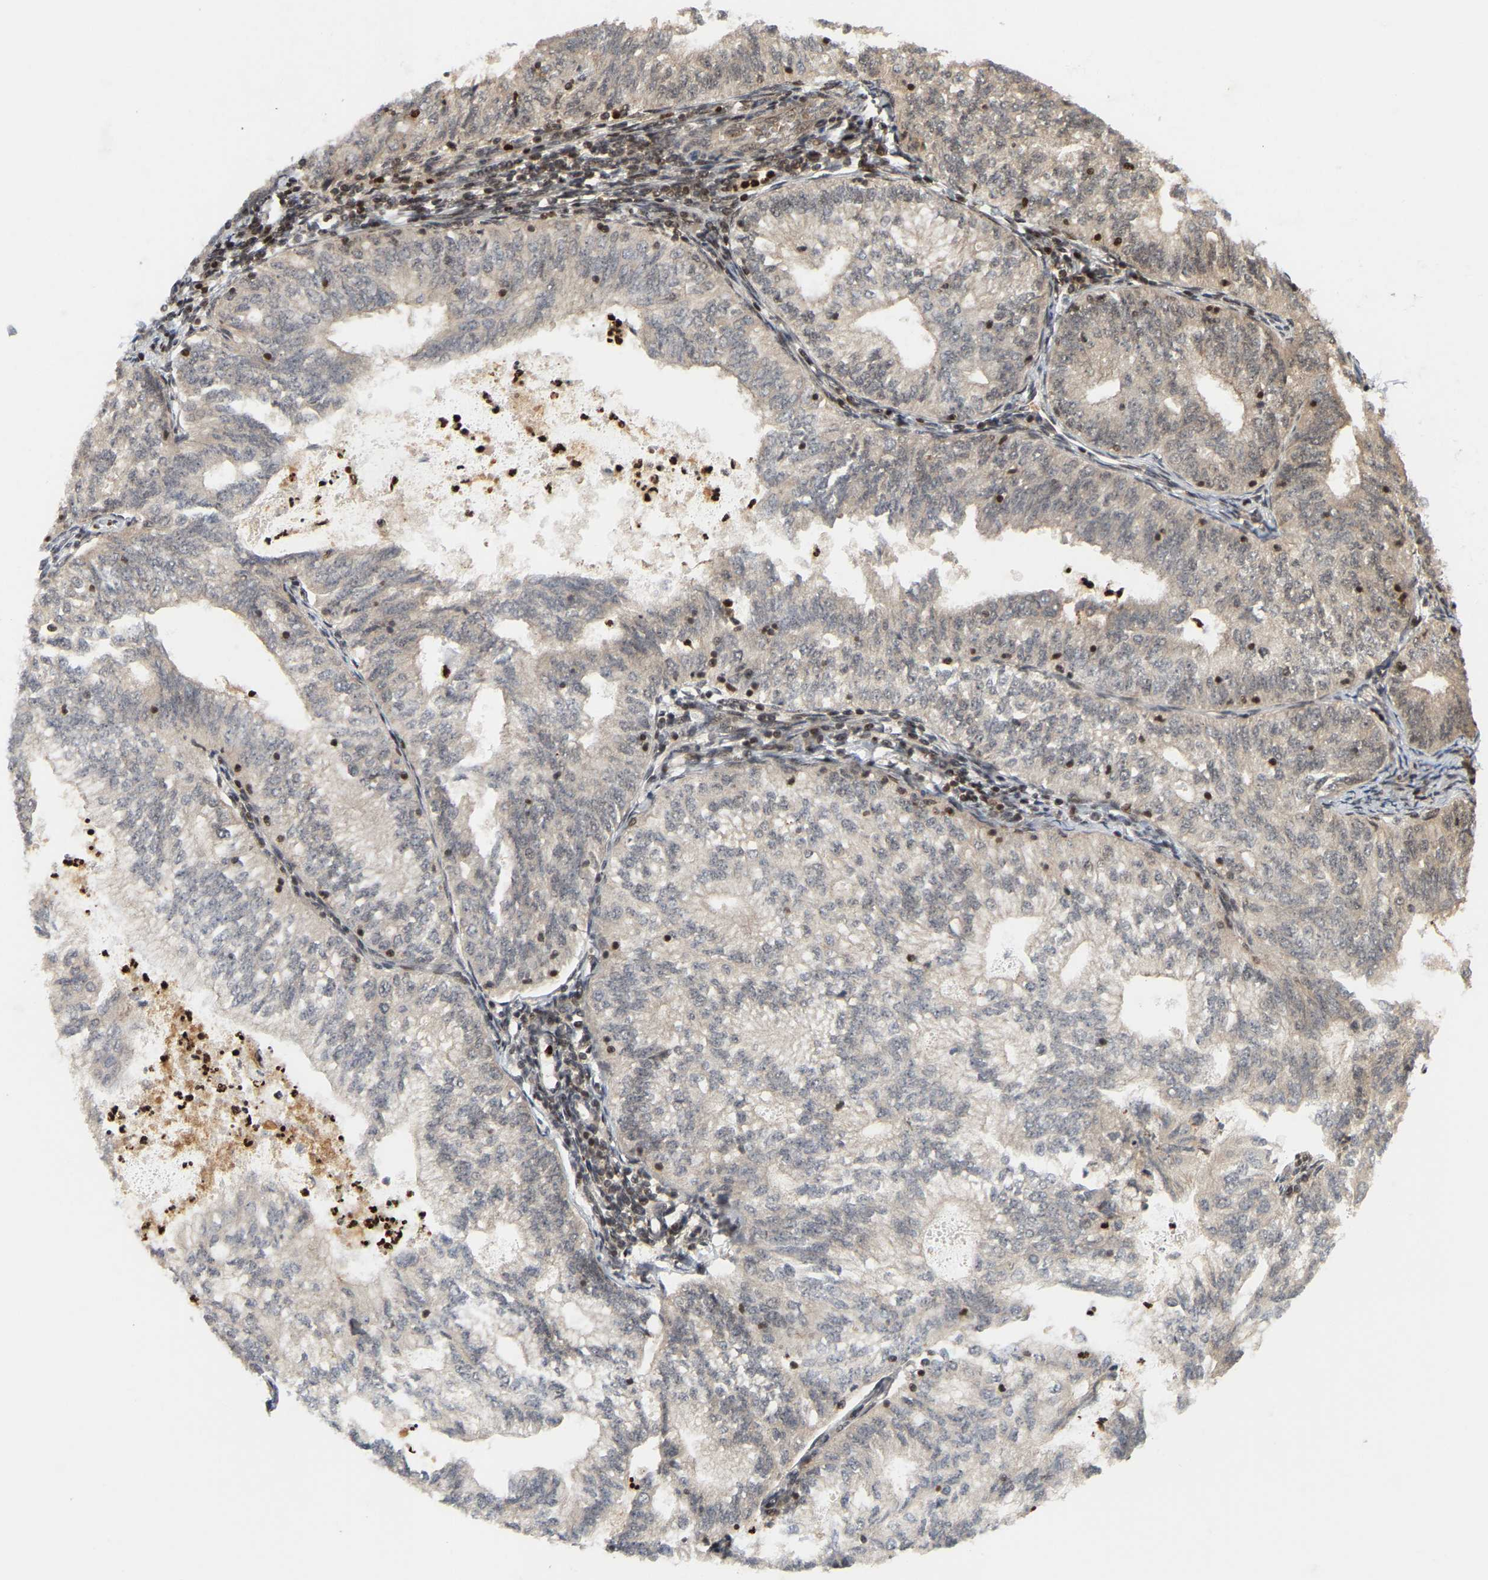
{"staining": {"intensity": "negative", "quantity": "none", "location": "none"}, "tissue": "endometrial cancer", "cell_type": "Tumor cells", "image_type": "cancer", "snomed": [{"axis": "morphology", "description": "Adenocarcinoma, NOS"}, {"axis": "topography", "description": "Endometrium"}], "caption": "IHC of endometrial cancer (adenocarcinoma) shows no positivity in tumor cells.", "gene": "NFE2L2", "patient": {"sex": "female", "age": 69}}